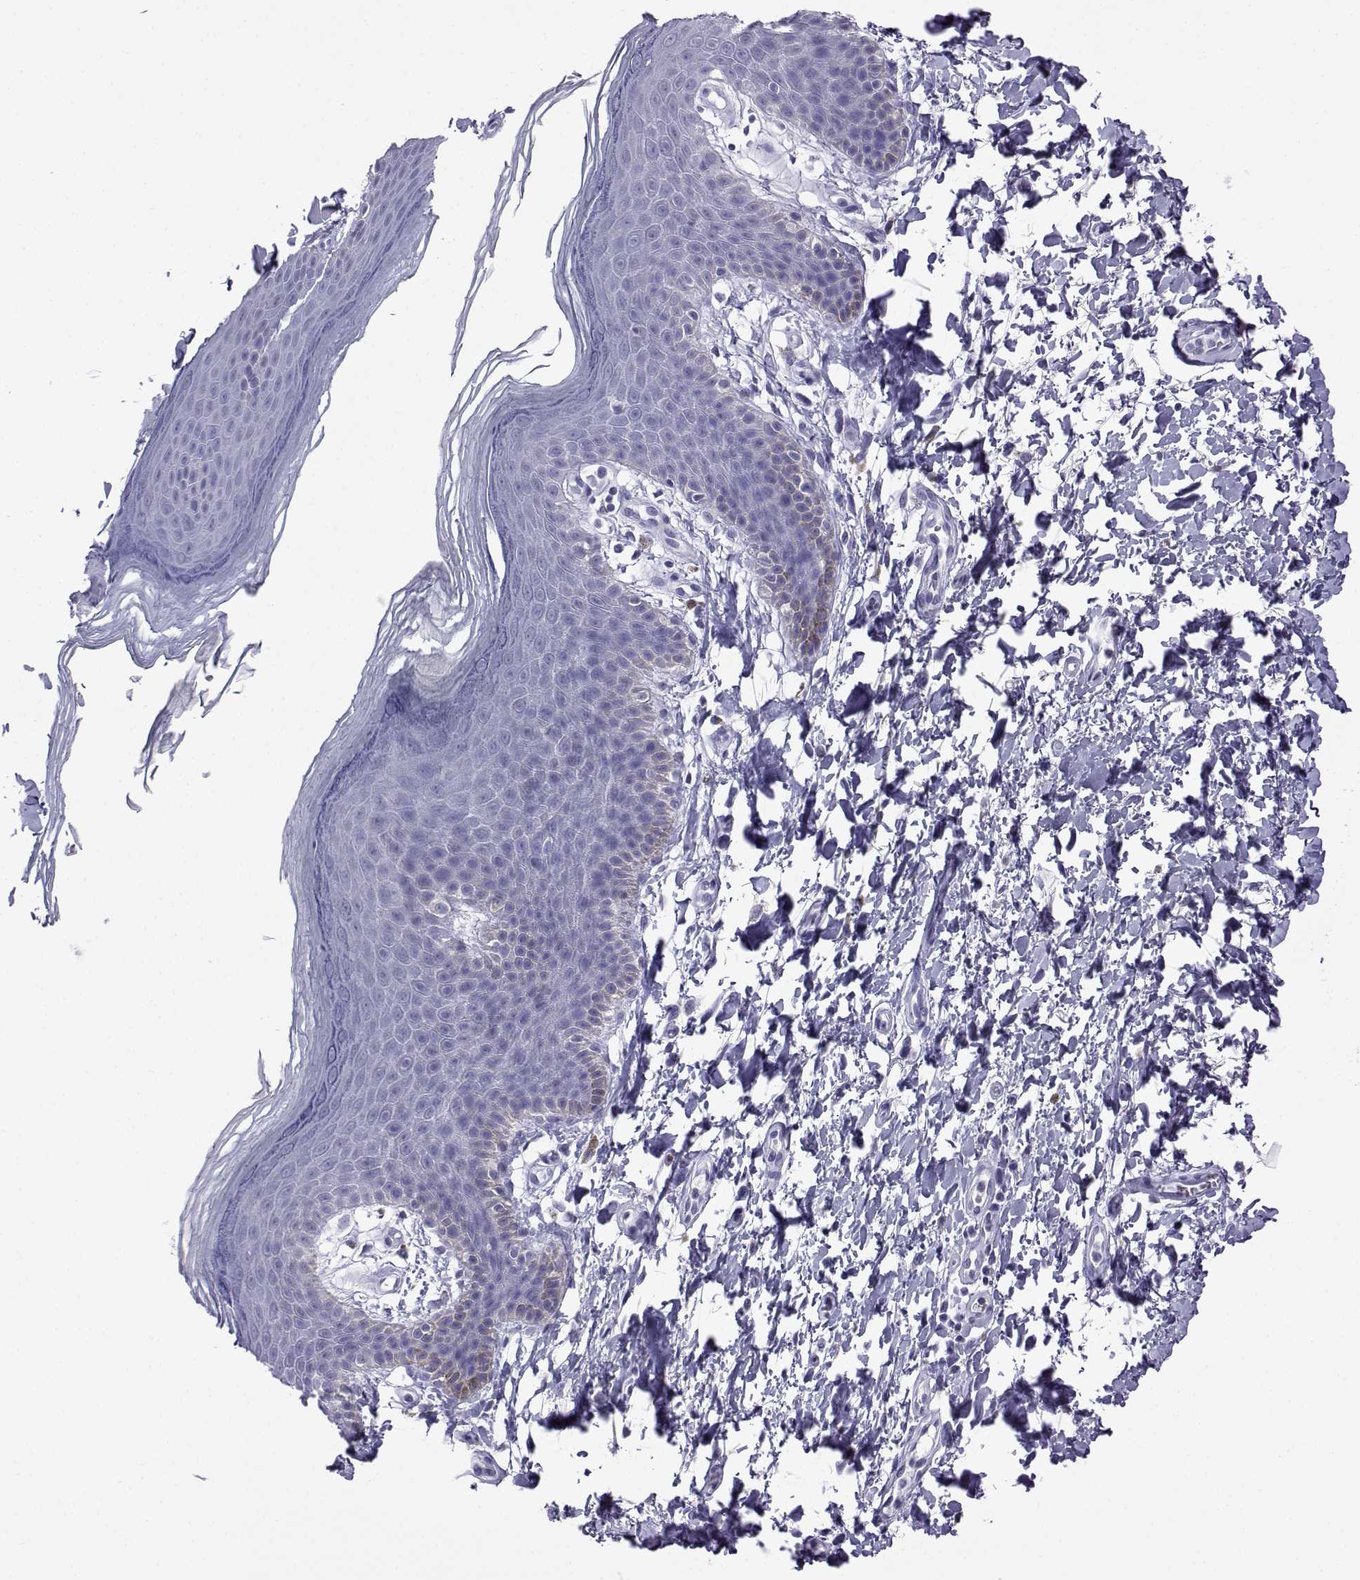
{"staining": {"intensity": "negative", "quantity": "none", "location": "none"}, "tissue": "skin", "cell_type": "Epidermal cells", "image_type": "normal", "snomed": [{"axis": "morphology", "description": "Normal tissue, NOS"}, {"axis": "topography", "description": "Anal"}], "caption": "Histopathology image shows no protein positivity in epidermal cells of normal skin.", "gene": "ACTL7A", "patient": {"sex": "male", "age": 53}}